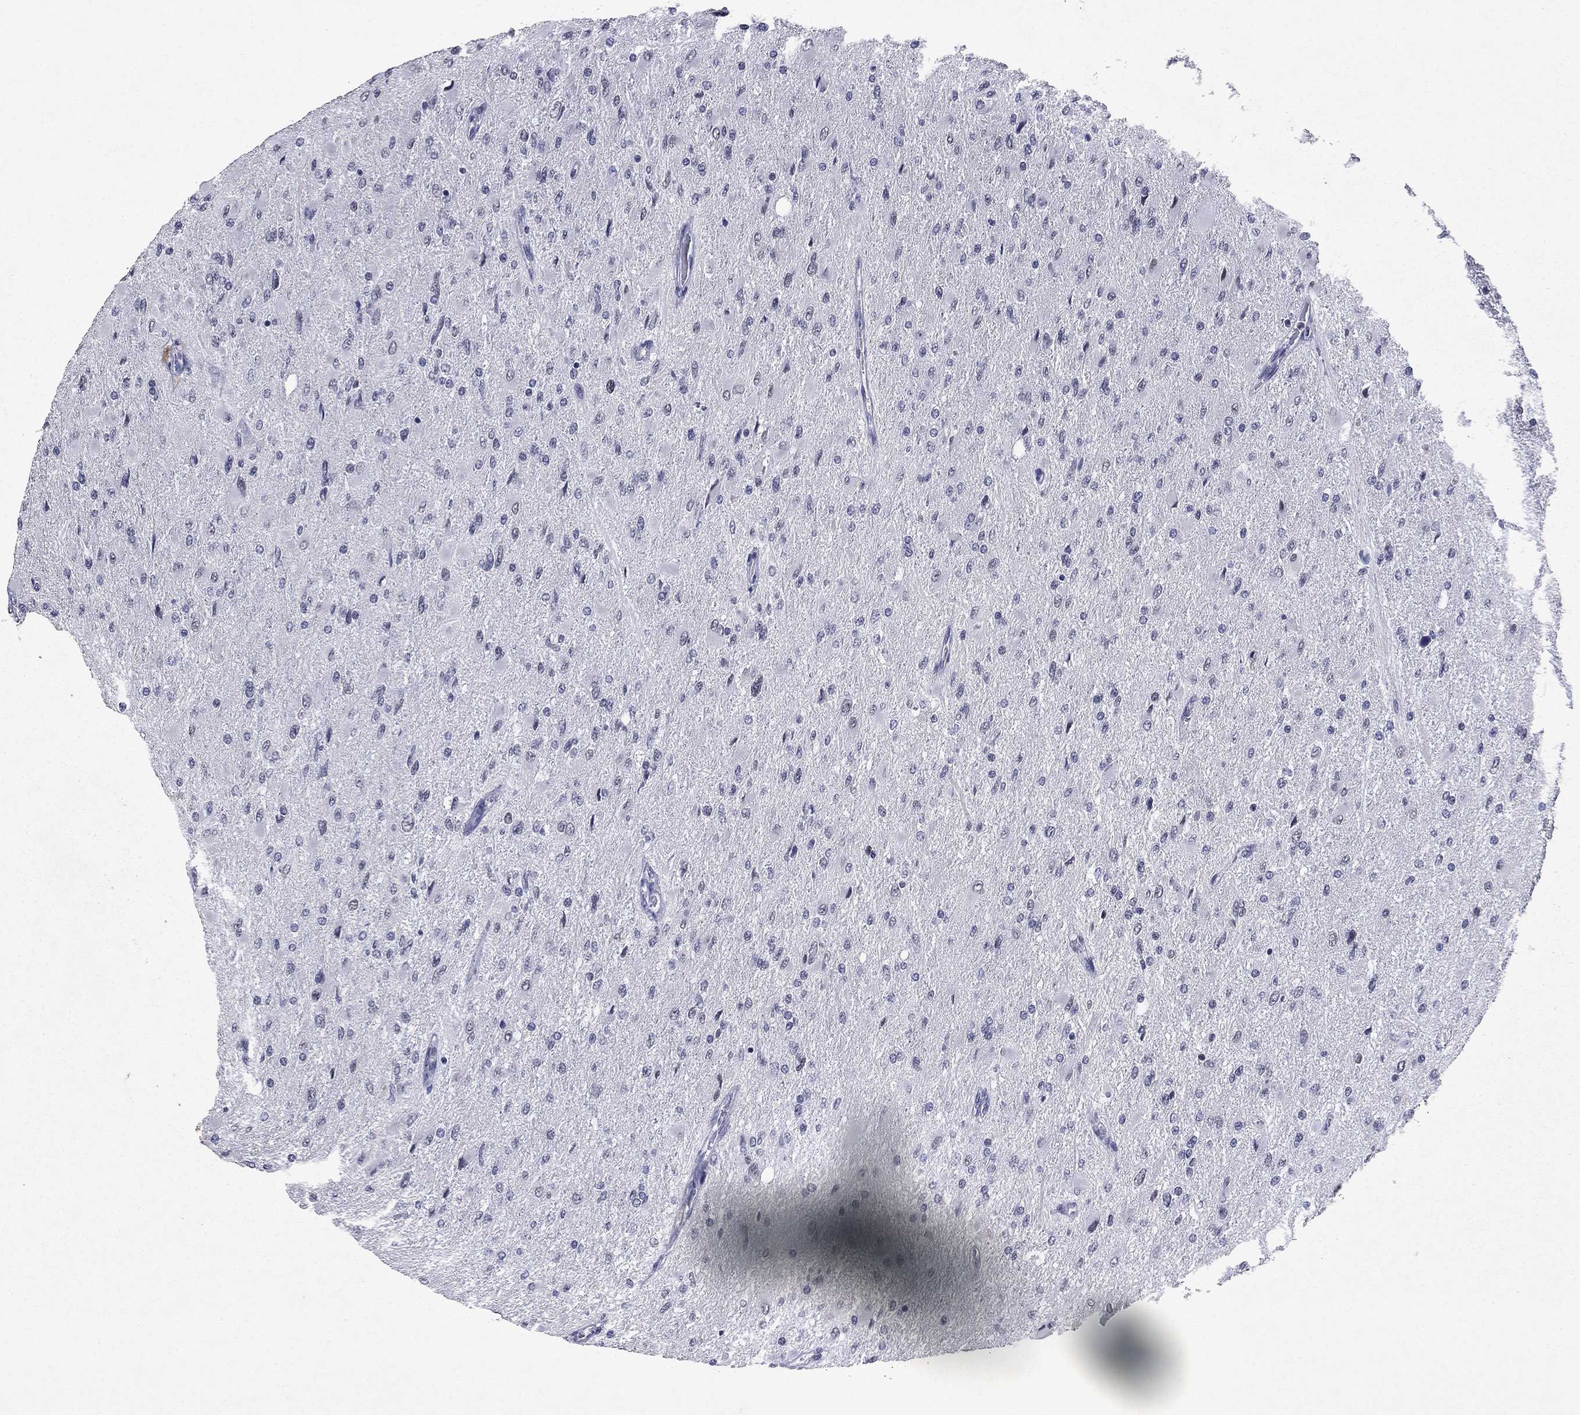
{"staining": {"intensity": "negative", "quantity": "none", "location": "none"}, "tissue": "glioma", "cell_type": "Tumor cells", "image_type": "cancer", "snomed": [{"axis": "morphology", "description": "Glioma, malignant, High grade"}, {"axis": "topography", "description": "Cerebral cortex"}], "caption": "Glioma stained for a protein using immunohistochemistry (IHC) displays no expression tumor cells.", "gene": "ECM1", "patient": {"sex": "female", "age": 36}}